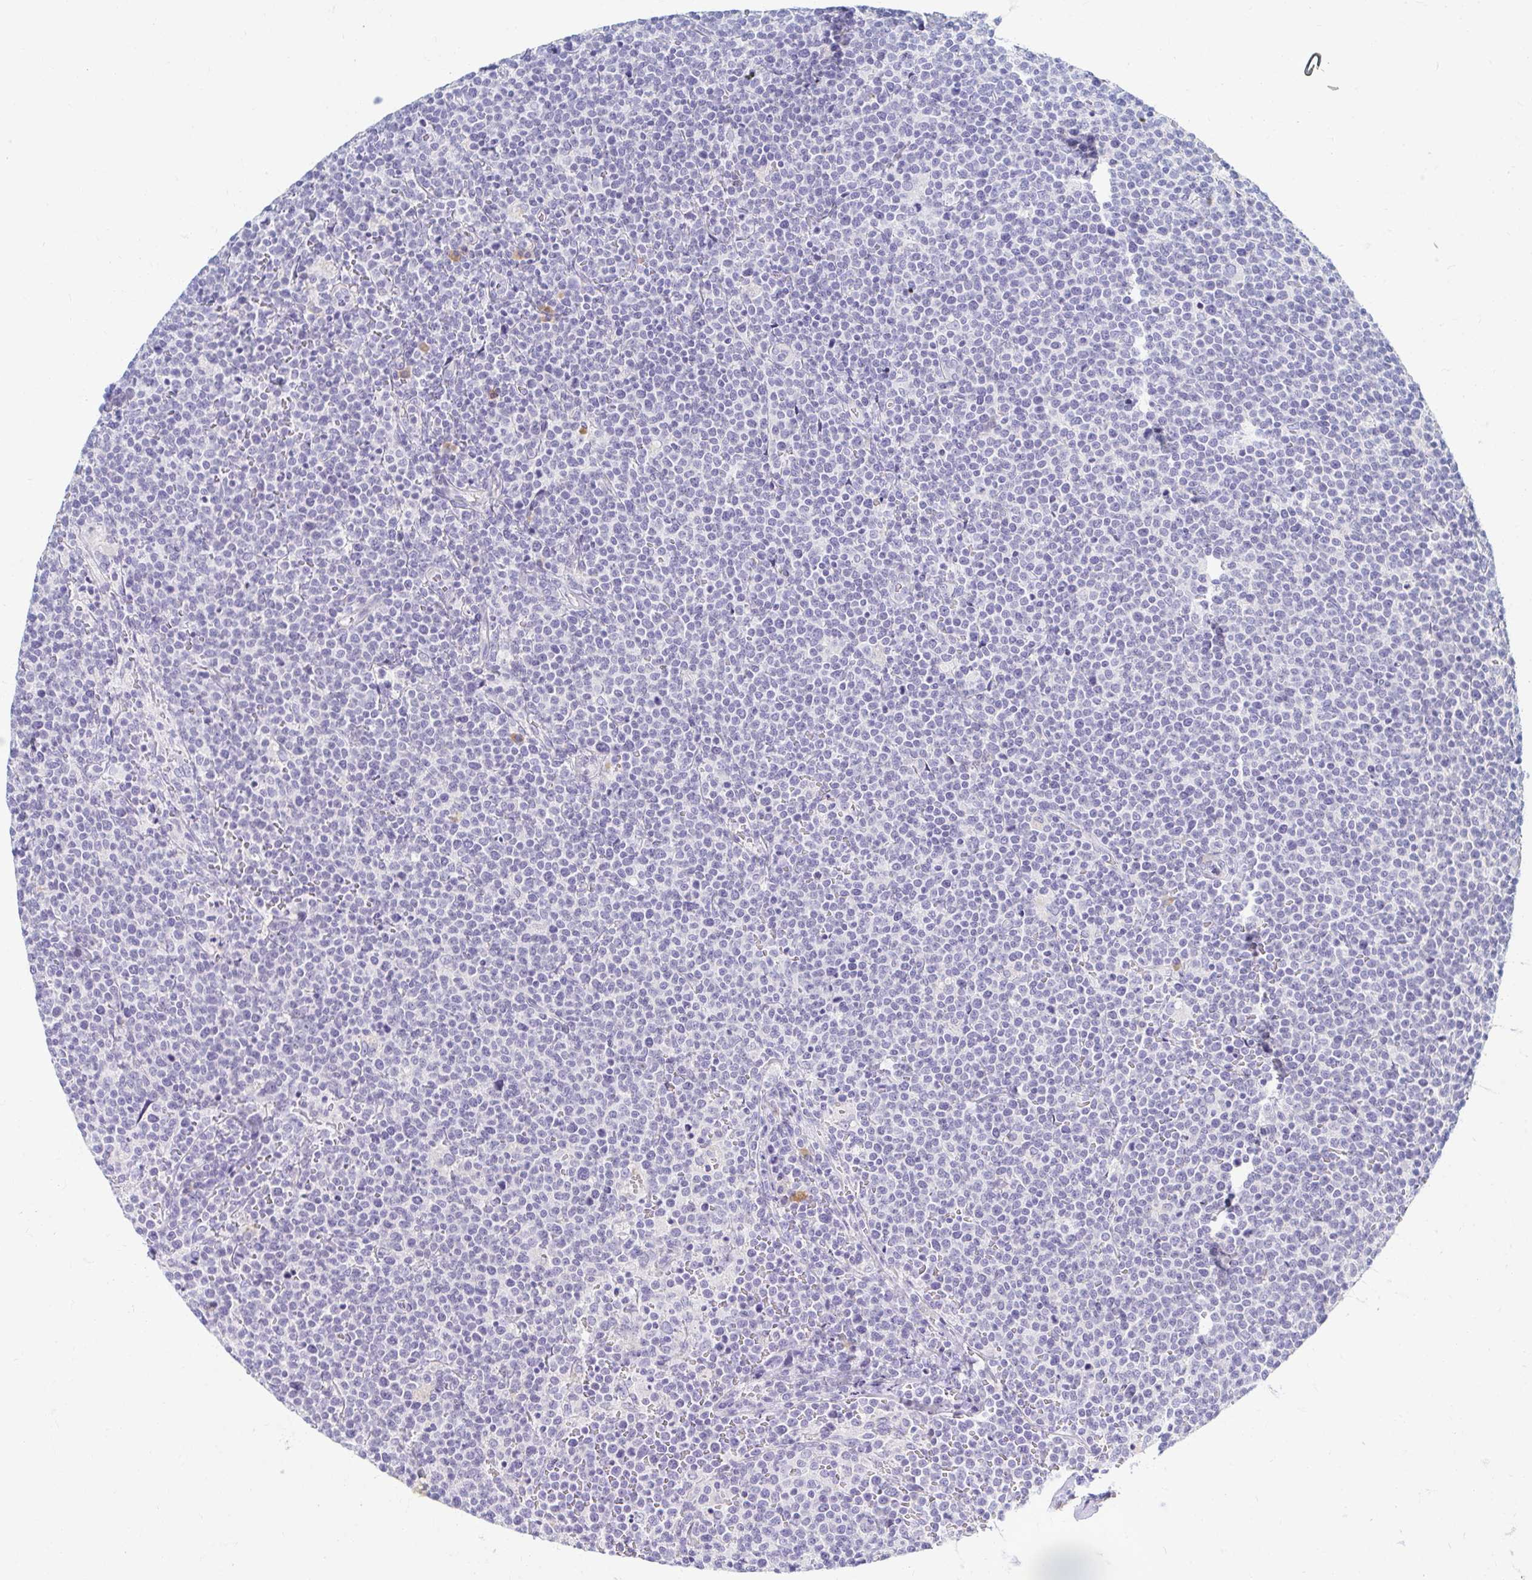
{"staining": {"intensity": "negative", "quantity": "none", "location": "none"}, "tissue": "lymphoma", "cell_type": "Tumor cells", "image_type": "cancer", "snomed": [{"axis": "morphology", "description": "Malignant lymphoma, non-Hodgkin's type, High grade"}, {"axis": "topography", "description": "Lymph node"}], "caption": "Tumor cells show no significant staining in malignant lymphoma, non-Hodgkin's type (high-grade). The staining was performed using DAB (3,3'-diaminobenzidine) to visualize the protein expression in brown, while the nuclei were stained in blue with hematoxylin (Magnification: 20x).", "gene": "MYLK2", "patient": {"sex": "male", "age": 61}}